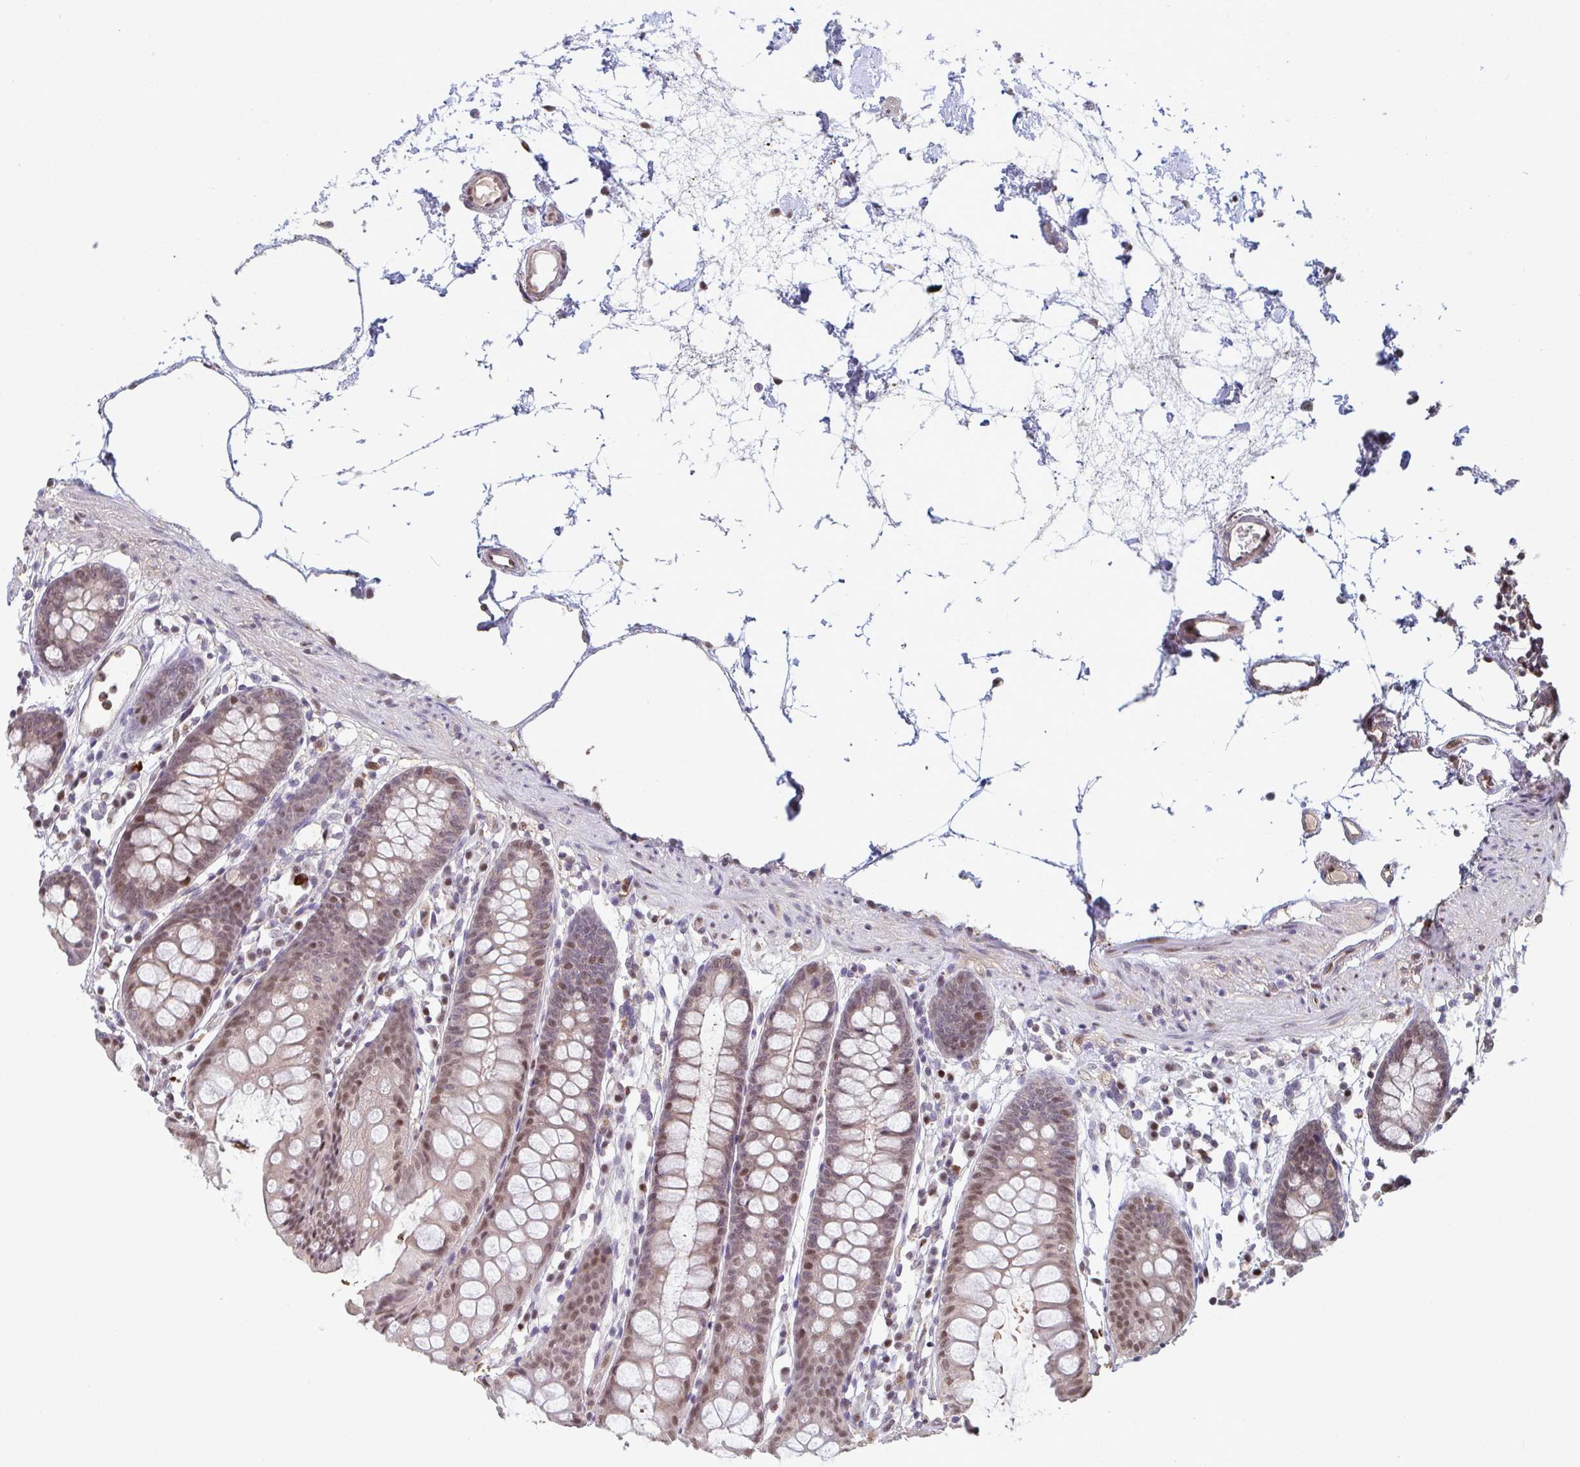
{"staining": {"intensity": "moderate", "quantity": ">75%", "location": "cytoplasmic/membranous,nuclear"}, "tissue": "colon", "cell_type": "Endothelial cells", "image_type": "normal", "snomed": [{"axis": "morphology", "description": "Normal tissue, NOS"}, {"axis": "topography", "description": "Colon"}], "caption": "Protein positivity by immunohistochemistry (IHC) demonstrates moderate cytoplasmic/membranous,nuclear staining in approximately >75% of endothelial cells in benign colon.", "gene": "ACD", "patient": {"sex": "female", "age": 84}}